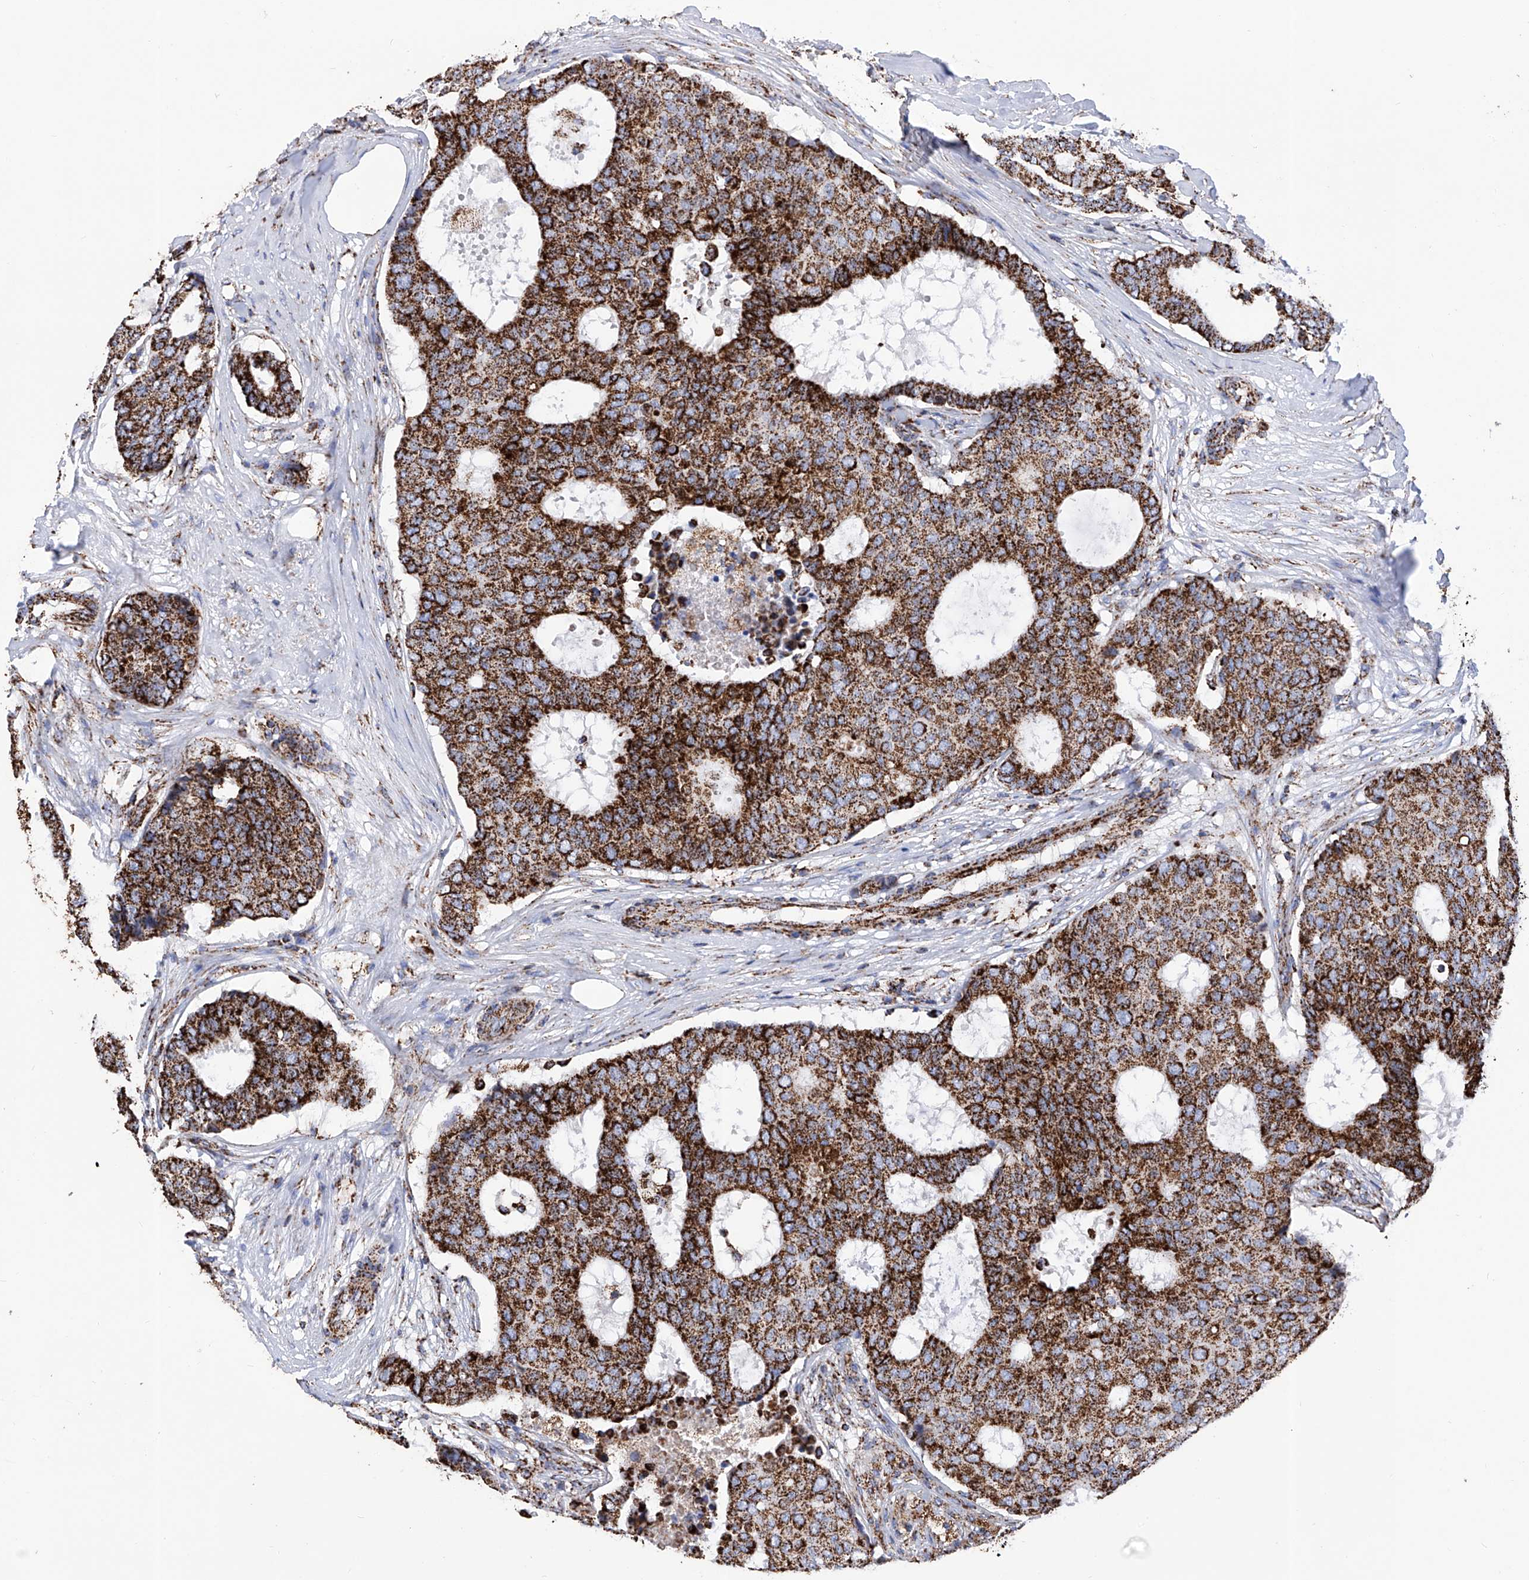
{"staining": {"intensity": "strong", "quantity": ">75%", "location": "cytoplasmic/membranous"}, "tissue": "breast cancer", "cell_type": "Tumor cells", "image_type": "cancer", "snomed": [{"axis": "morphology", "description": "Duct carcinoma"}, {"axis": "topography", "description": "Breast"}], "caption": "This is a photomicrograph of immunohistochemistry (IHC) staining of breast cancer, which shows strong staining in the cytoplasmic/membranous of tumor cells.", "gene": "ATP5PF", "patient": {"sex": "female", "age": 75}}